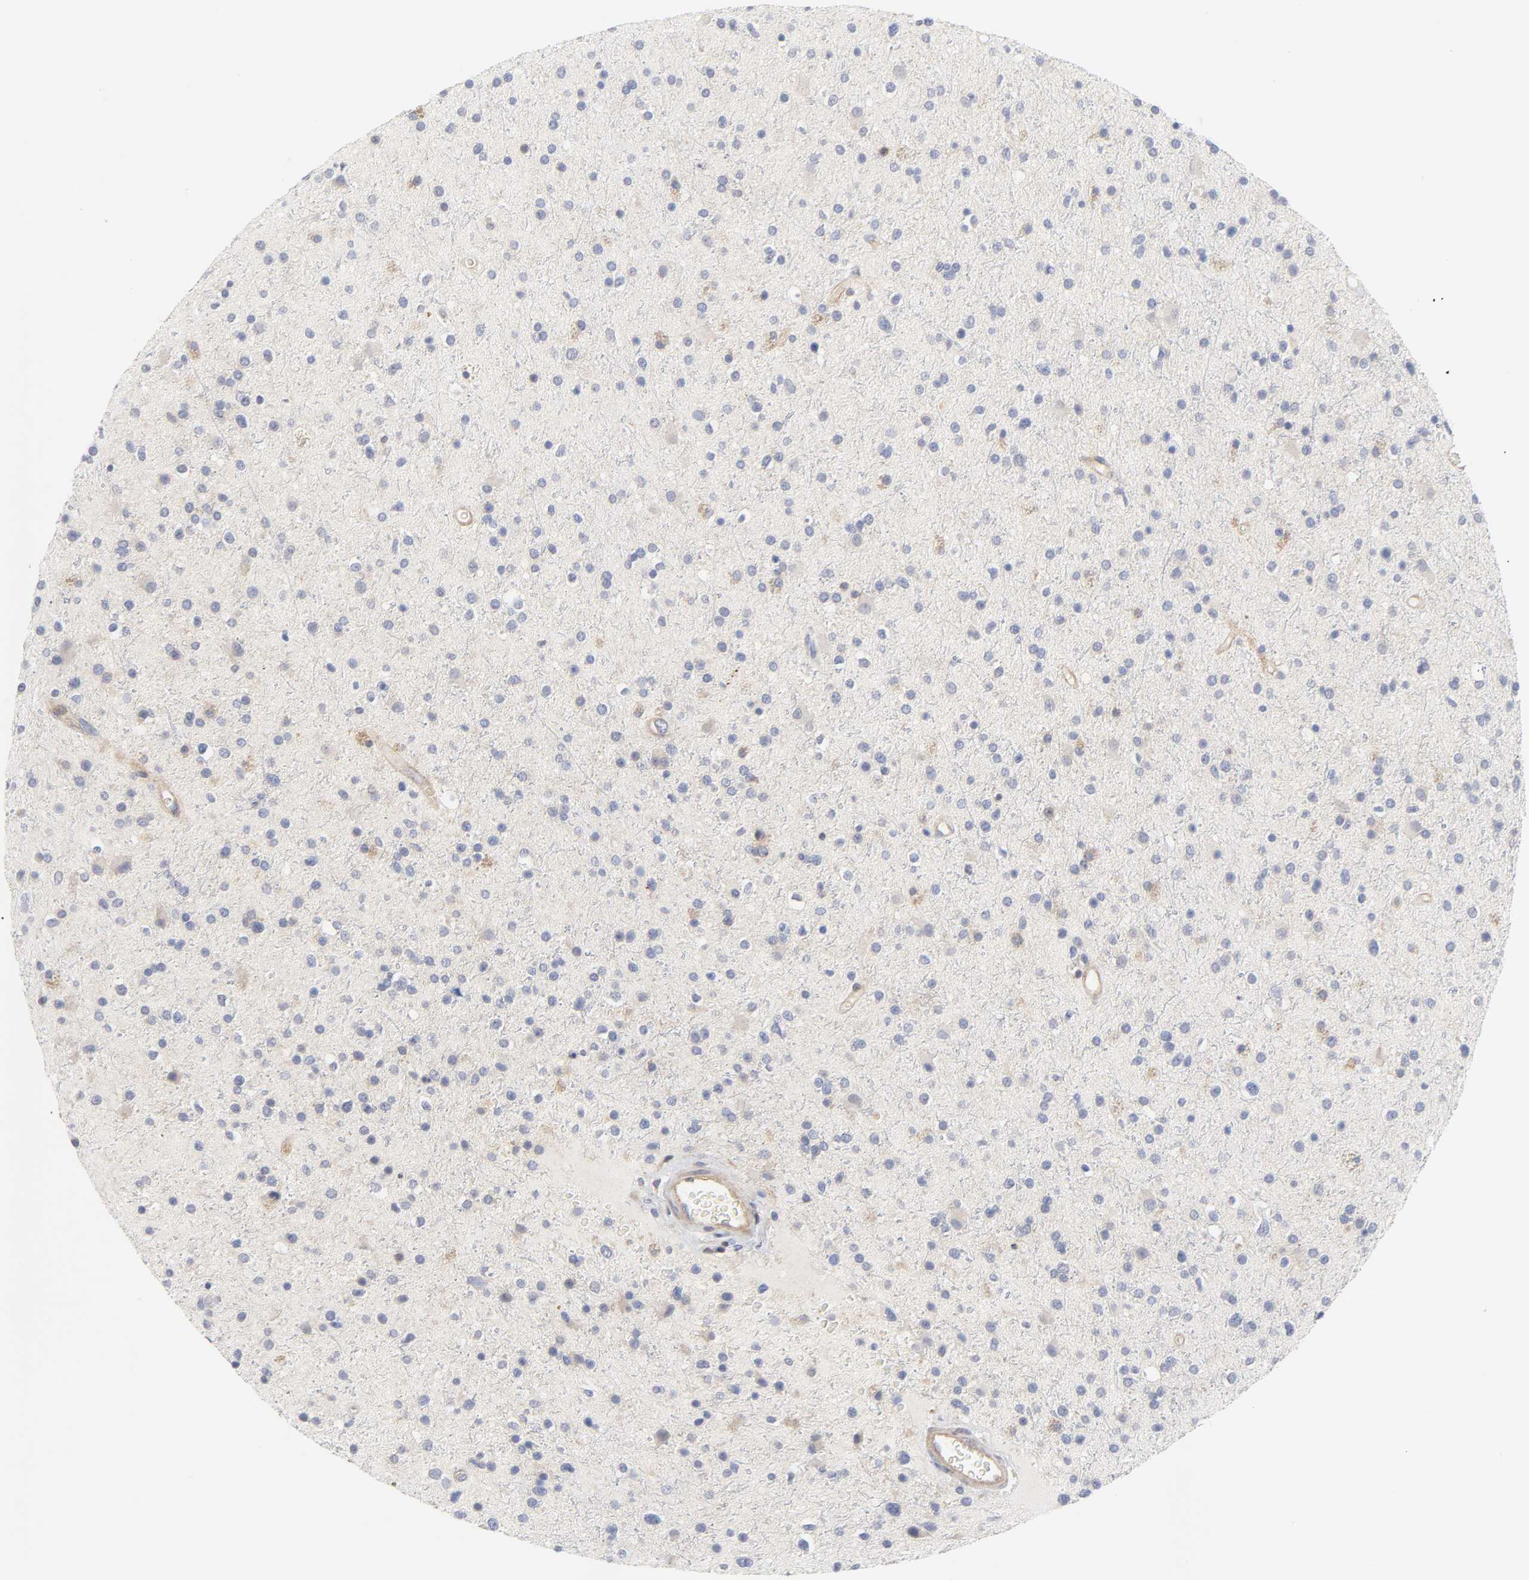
{"staining": {"intensity": "negative", "quantity": "none", "location": "none"}, "tissue": "glioma", "cell_type": "Tumor cells", "image_type": "cancer", "snomed": [{"axis": "morphology", "description": "Glioma, malignant, High grade"}, {"axis": "topography", "description": "Brain"}], "caption": "This is an immunohistochemistry image of human glioma. There is no staining in tumor cells.", "gene": "ROCK1", "patient": {"sex": "male", "age": 33}}